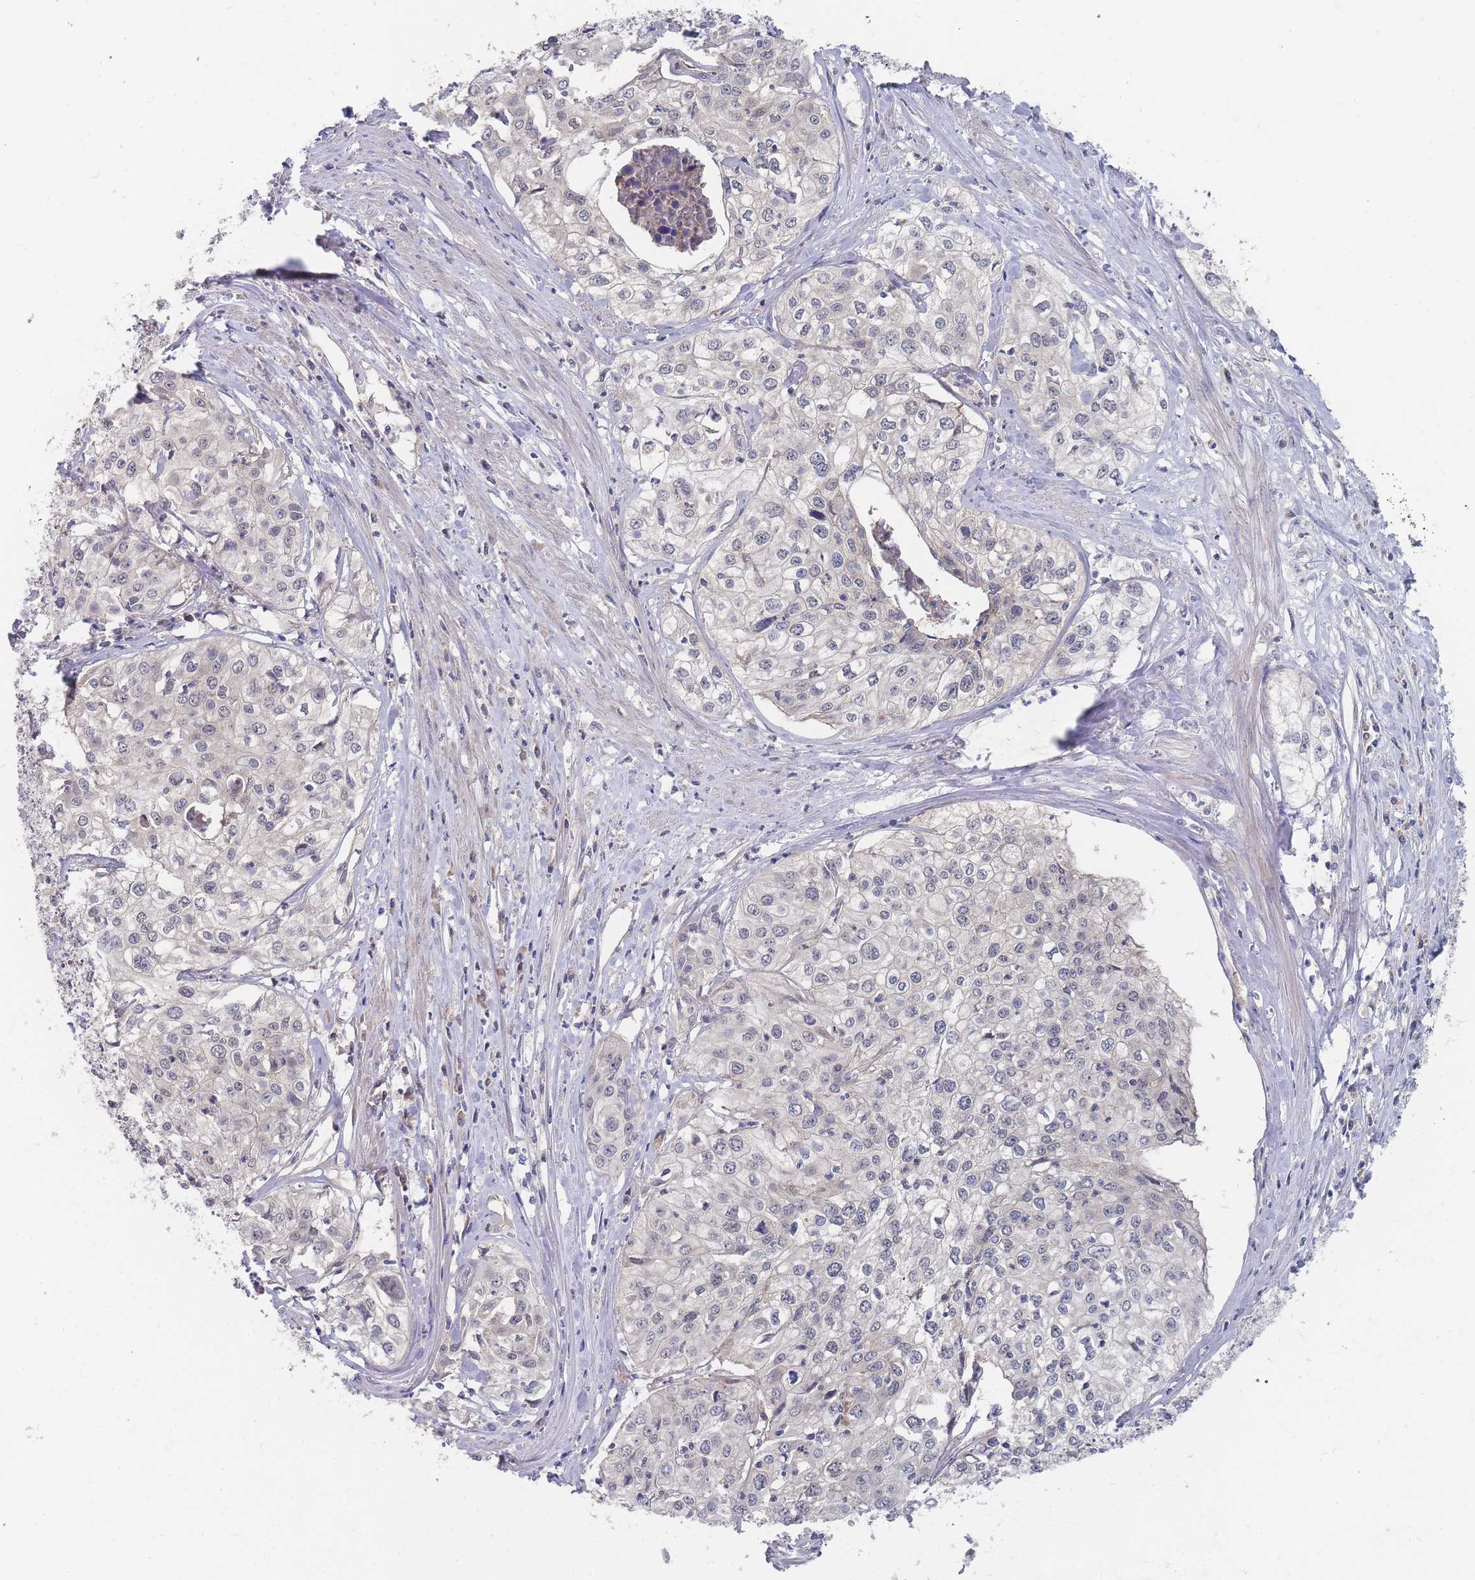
{"staining": {"intensity": "negative", "quantity": "none", "location": "none"}, "tissue": "cervical cancer", "cell_type": "Tumor cells", "image_type": "cancer", "snomed": [{"axis": "morphology", "description": "Squamous cell carcinoma, NOS"}, {"axis": "topography", "description": "Cervix"}], "caption": "Immunohistochemistry (IHC) micrograph of squamous cell carcinoma (cervical) stained for a protein (brown), which shows no positivity in tumor cells.", "gene": "NUB1", "patient": {"sex": "female", "age": 31}}